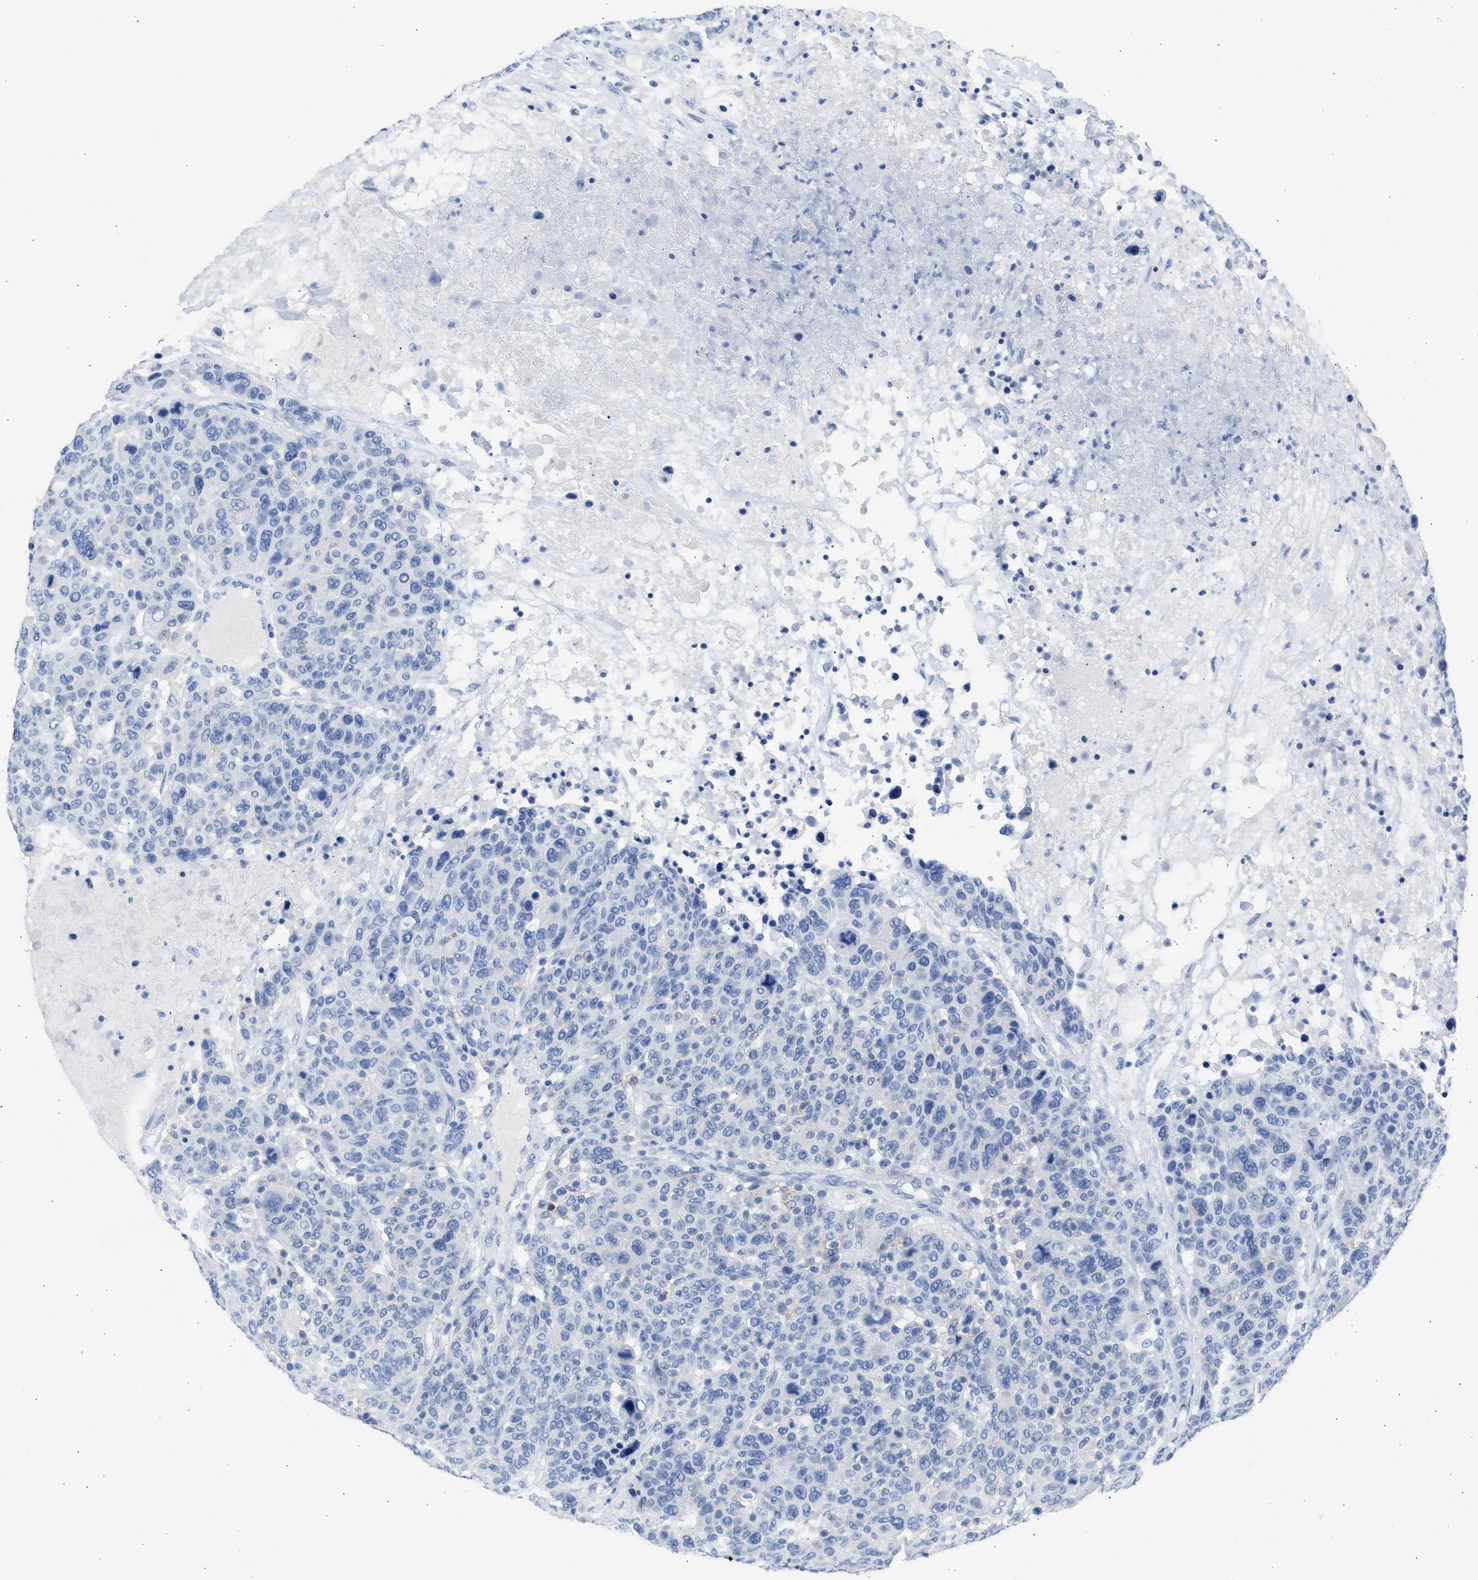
{"staining": {"intensity": "negative", "quantity": "none", "location": "none"}, "tissue": "breast cancer", "cell_type": "Tumor cells", "image_type": "cancer", "snomed": [{"axis": "morphology", "description": "Duct carcinoma"}, {"axis": "topography", "description": "Breast"}], "caption": "A micrograph of human breast intraductal carcinoma is negative for staining in tumor cells.", "gene": "NCAM1", "patient": {"sex": "female", "age": 37}}